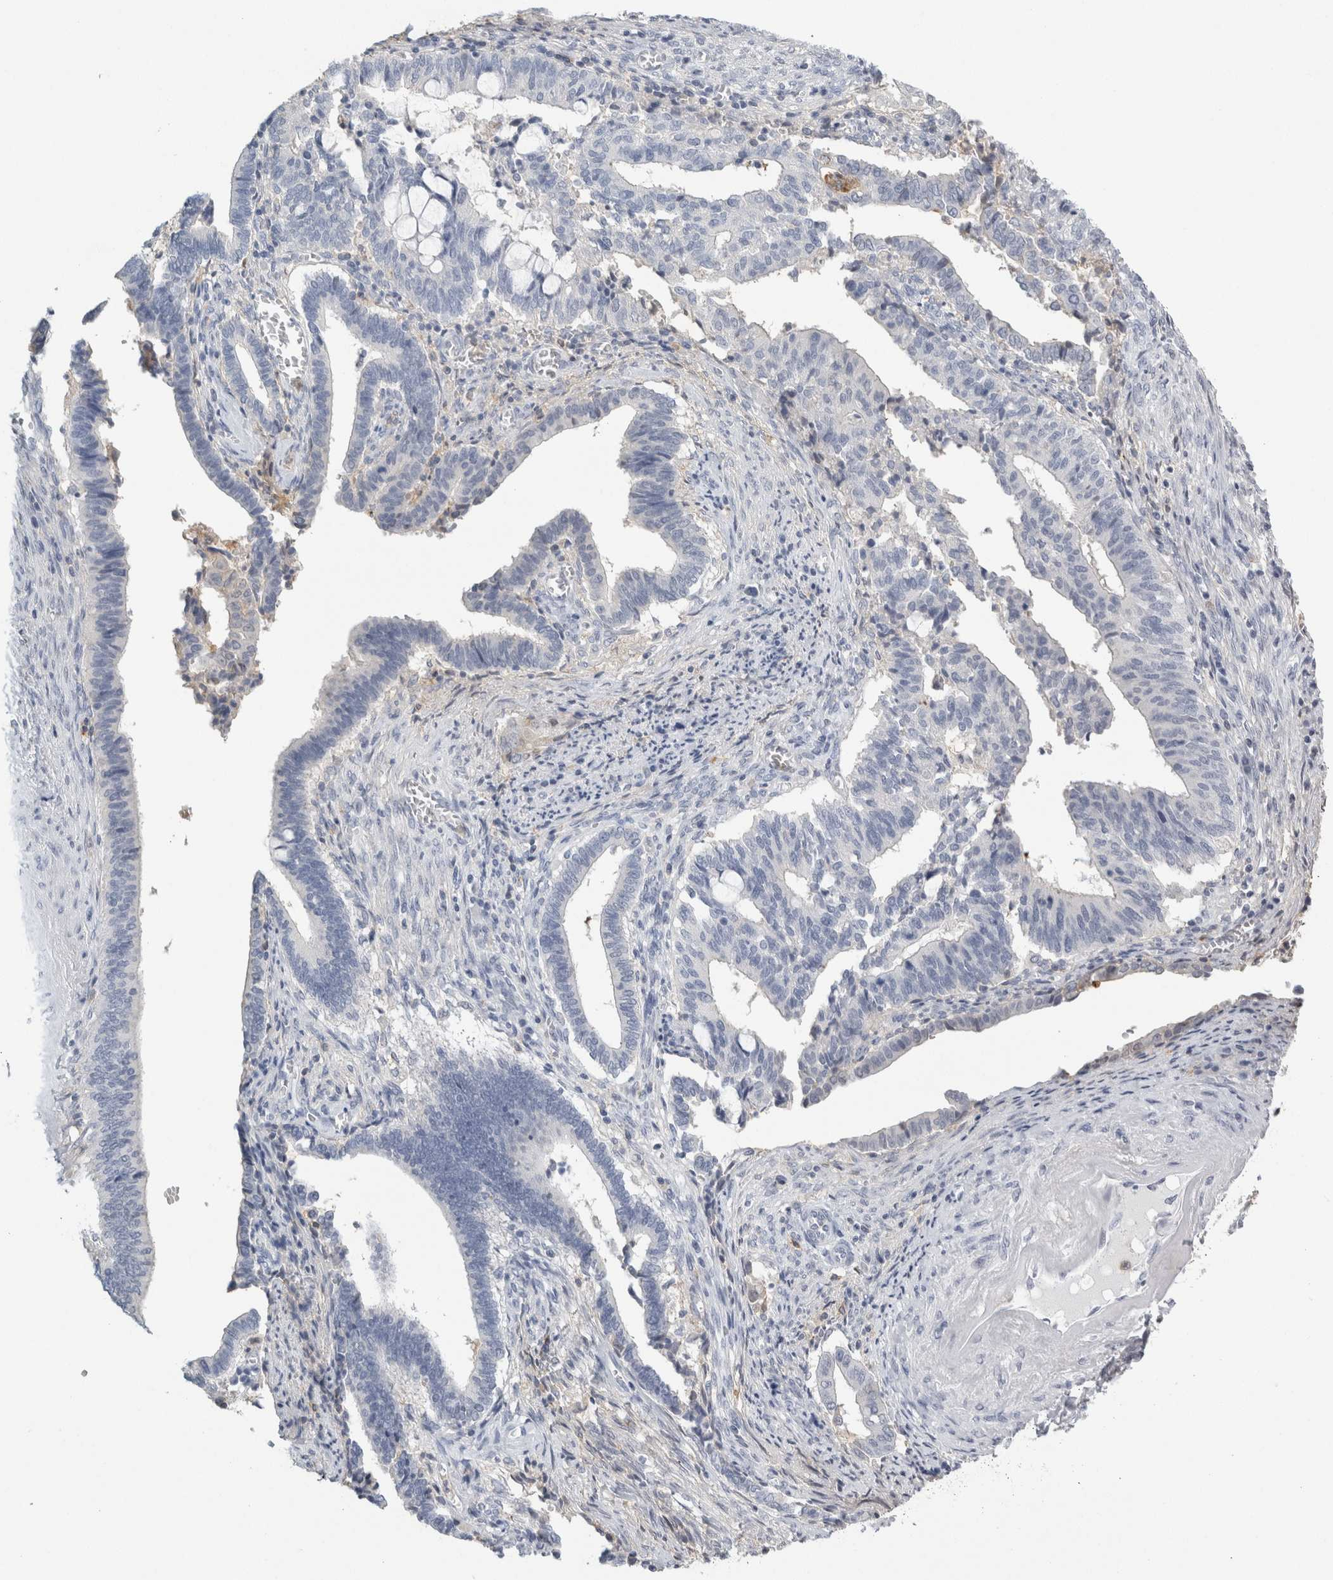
{"staining": {"intensity": "negative", "quantity": "none", "location": "none"}, "tissue": "cervical cancer", "cell_type": "Tumor cells", "image_type": "cancer", "snomed": [{"axis": "morphology", "description": "Adenocarcinoma, NOS"}, {"axis": "topography", "description": "Cervix"}], "caption": "This is an IHC histopathology image of adenocarcinoma (cervical). There is no positivity in tumor cells.", "gene": "P2RY2", "patient": {"sex": "female", "age": 44}}